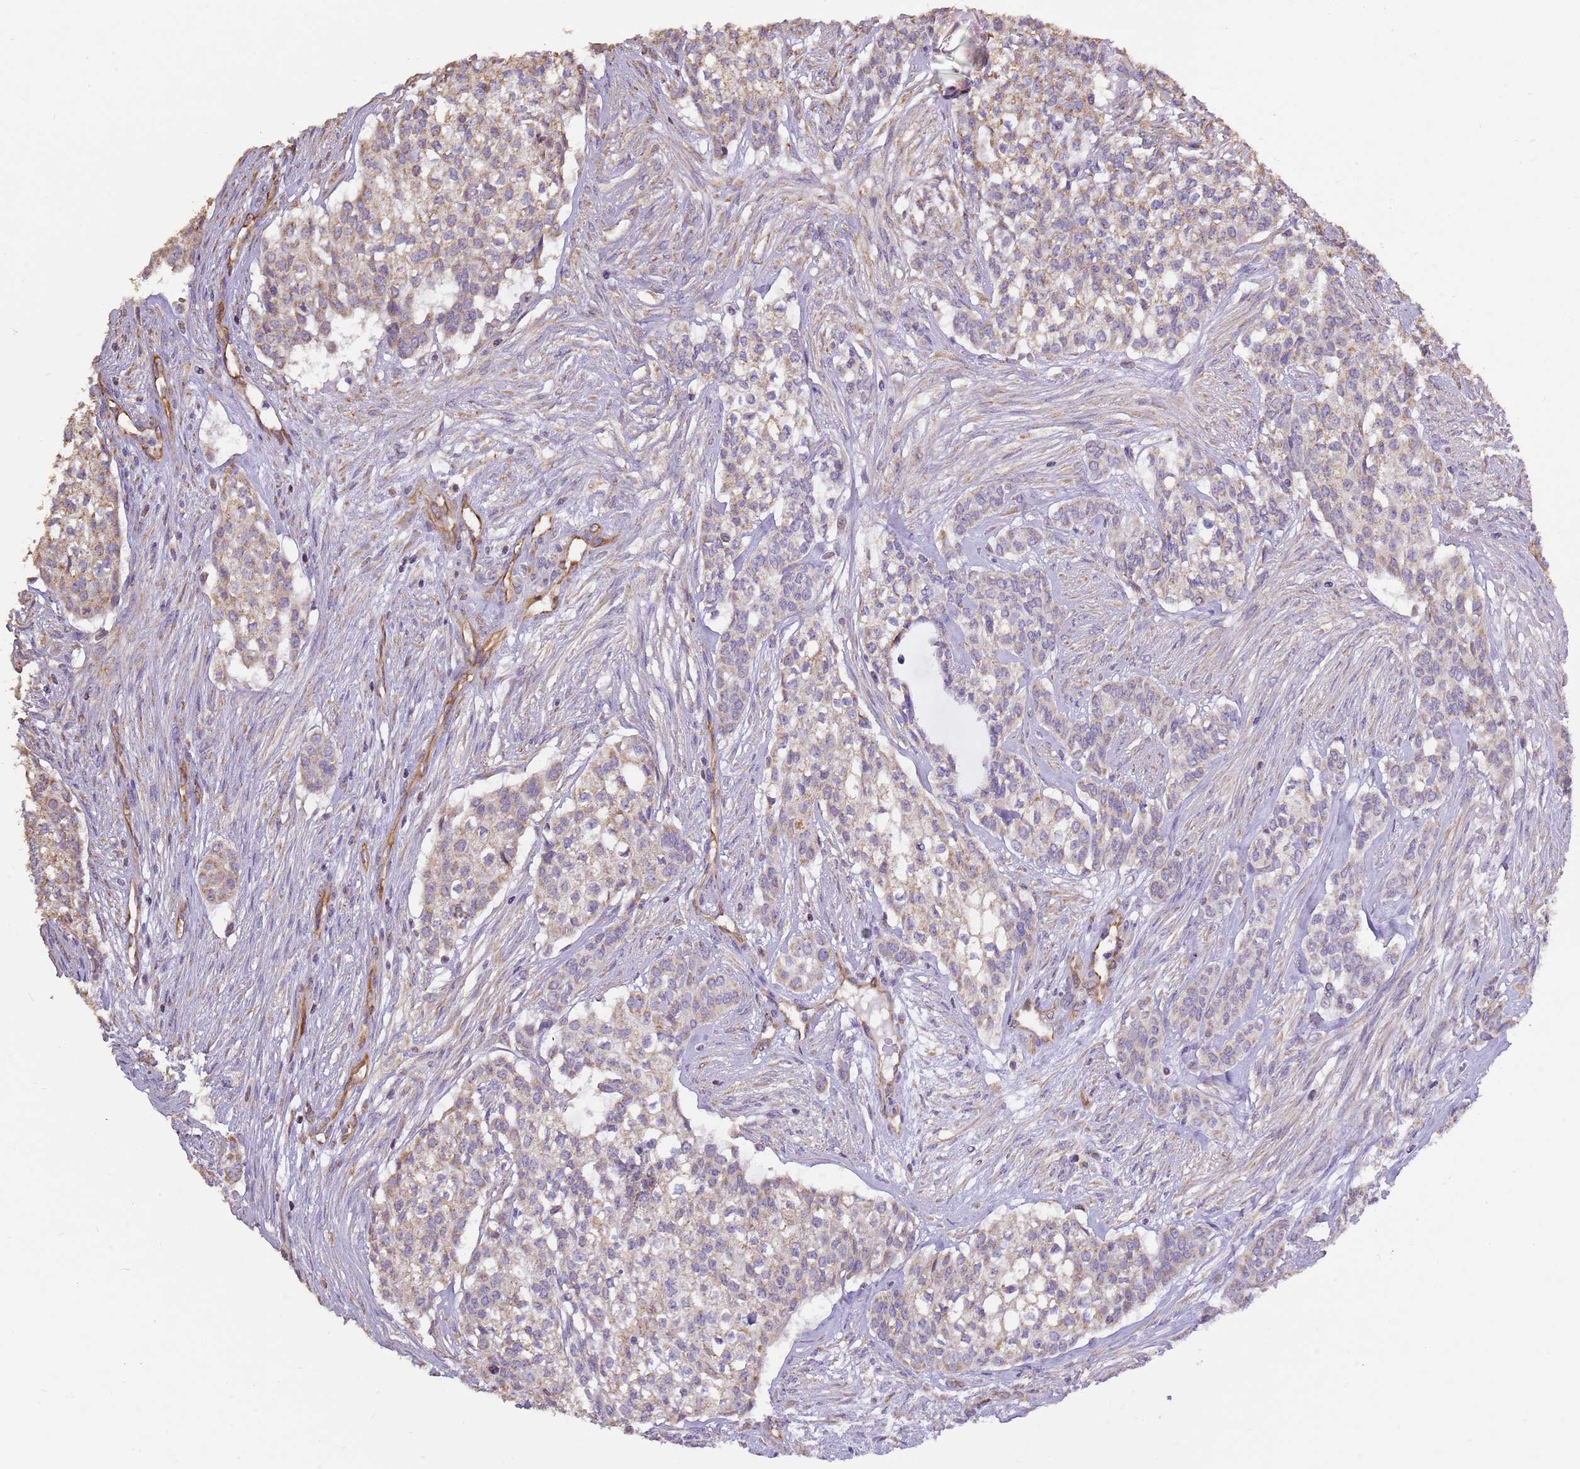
{"staining": {"intensity": "weak", "quantity": "25%-75%", "location": "cytoplasmic/membranous"}, "tissue": "head and neck cancer", "cell_type": "Tumor cells", "image_type": "cancer", "snomed": [{"axis": "morphology", "description": "Adenocarcinoma, NOS"}, {"axis": "topography", "description": "Head-Neck"}], "caption": "A brown stain labels weak cytoplasmic/membranous positivity of a protein in head and neck cancer (adenocarcinoma) tumor cells. (brown staining indicates protein expression, while blue staining denotes nuclei).", "gene": "DOCK9", "patient": {"sex": "male", "age": 81}}